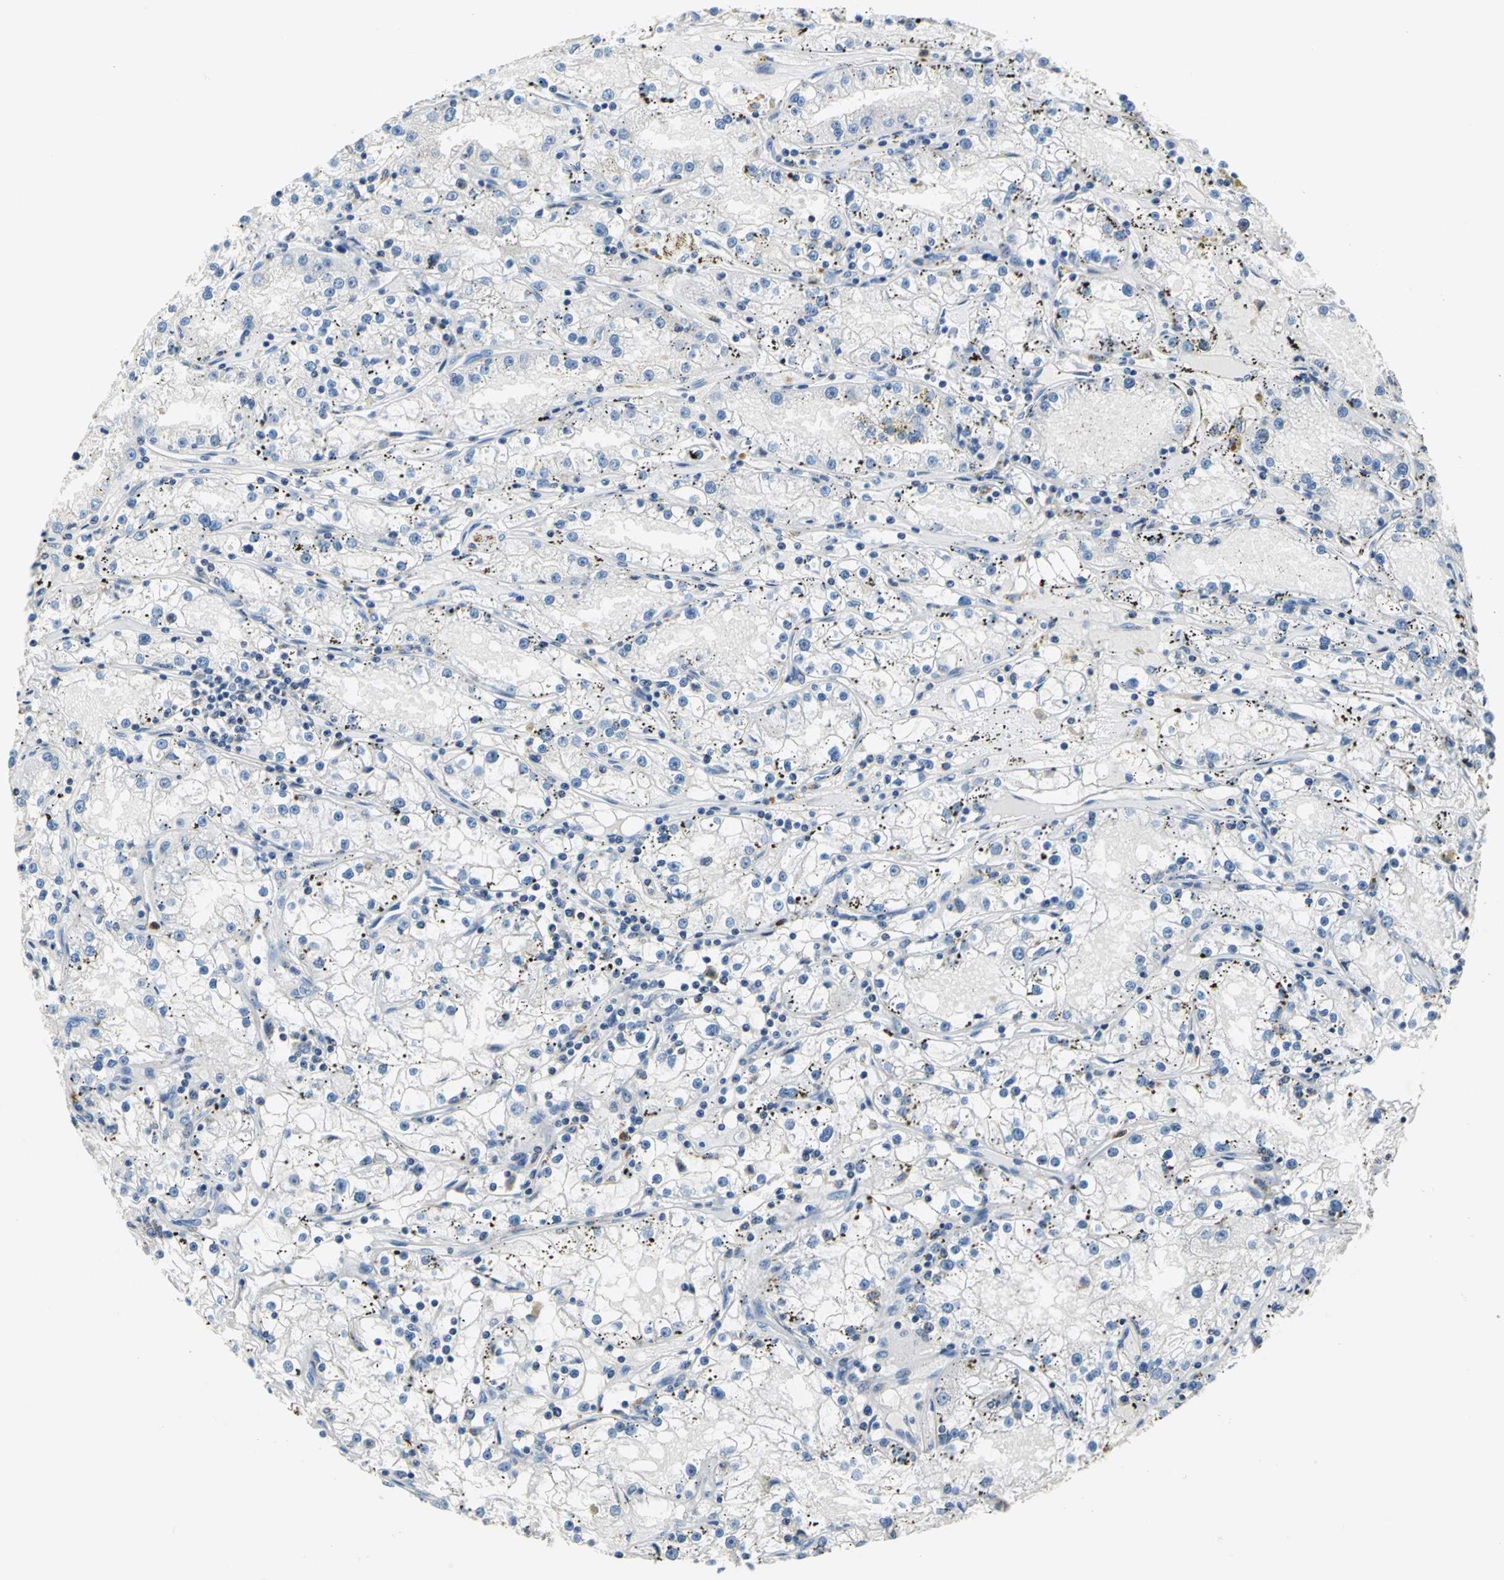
{"staining": {"intensity": "negative", "quantity": "none", "location": "none"}, "tissue": "renal cancer", "cell_type": "Tumor cells", "image_type": "cancer", "snomed": [{"axis": "morphology", "description": "Adenocarcinoma, NOS"}, {"axis": "topography", "description": "Kidney"}], "caption": "This is an immunohistochemistry image of renal cancer (adenocarcinoma). There is no positivity in tumor cells.", "gene": "SEPTIN6", "patient": {"sex": "male", "age": 56}}